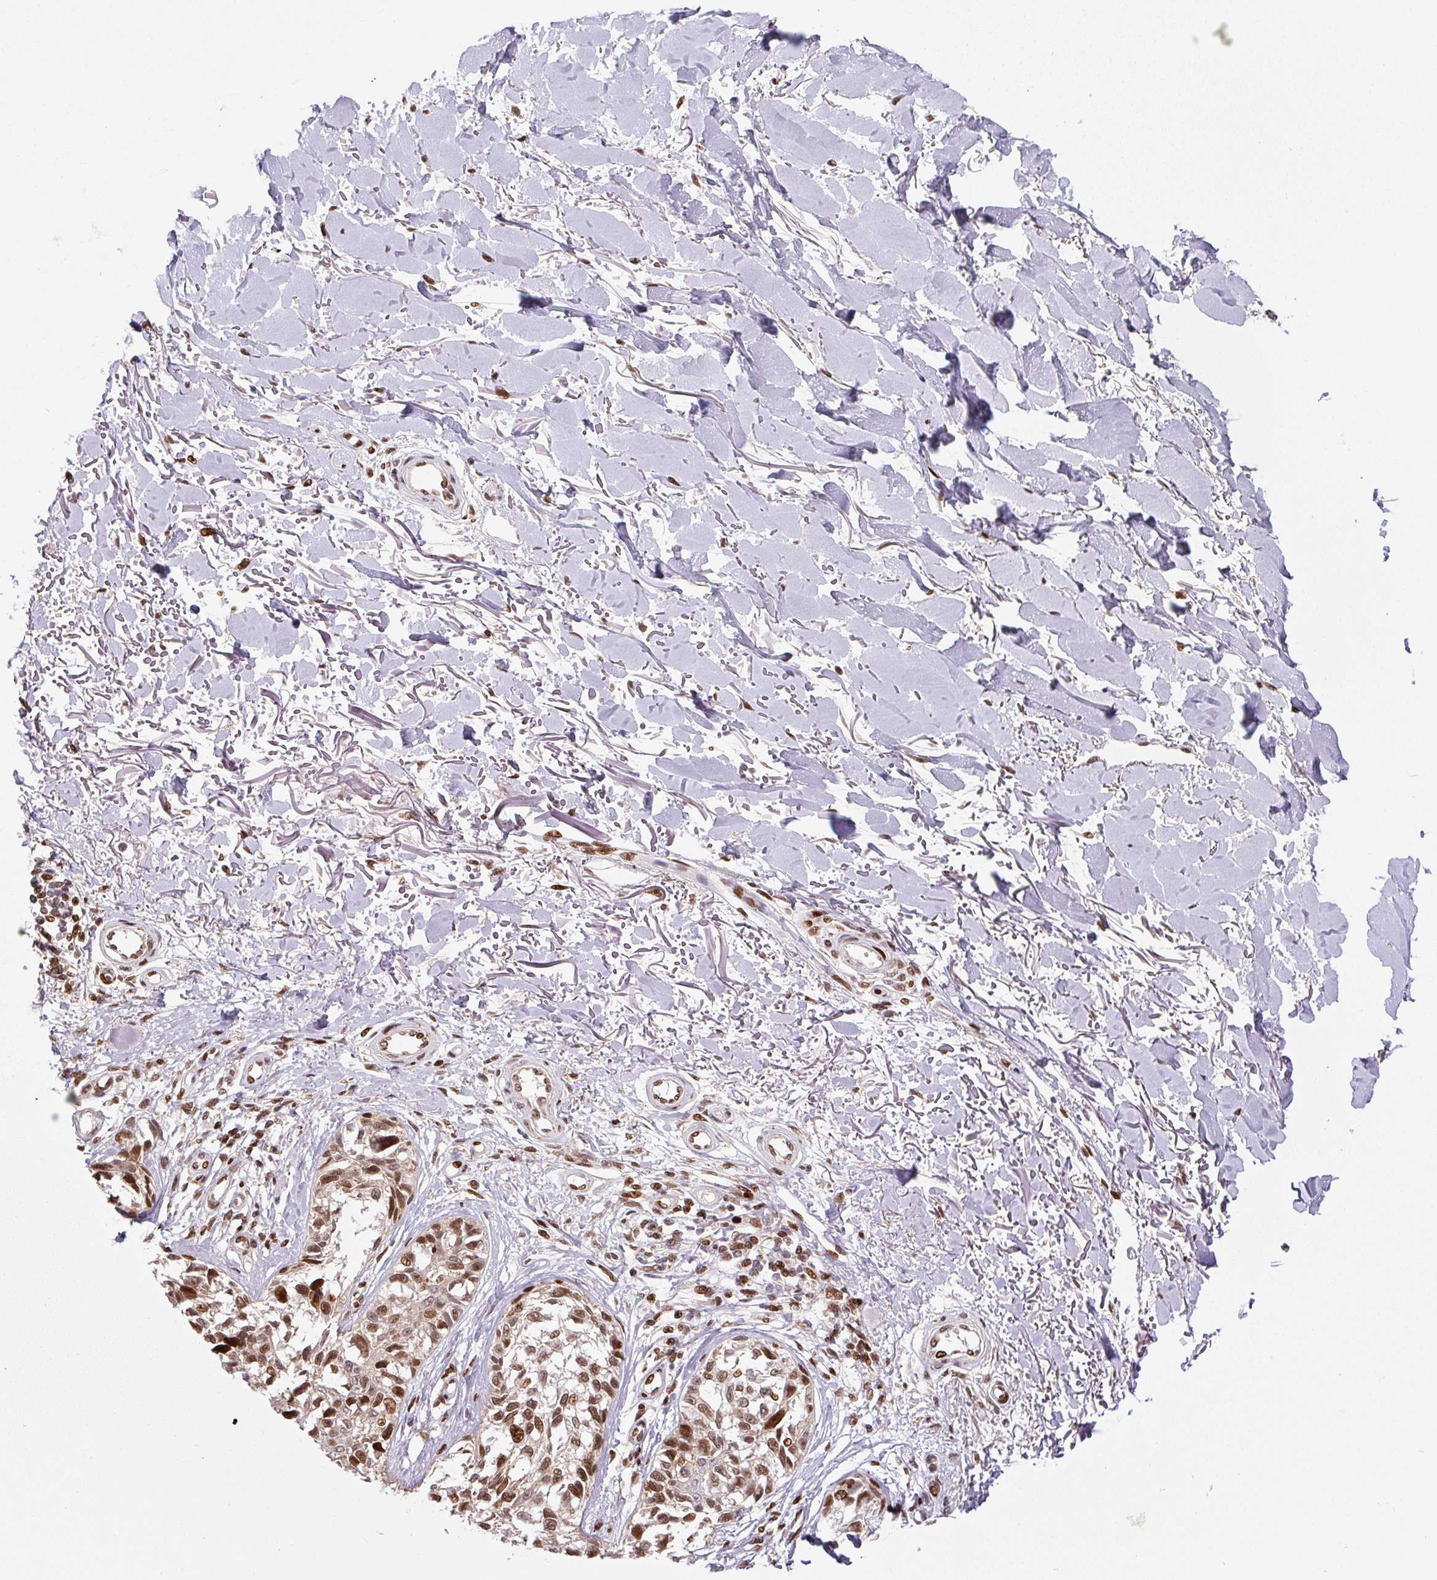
{"staining": {"intensity": "moderate", "quantity": ">75%", "location": "nuclear"}, "tissue": "melanoma", "cell_type": "Tumor cells", "image_type": "cancer", "snomed": [{"axis": "morphology", "description": "Malignant melanoma, NOS"}, {"axis": "topography", "description": "Skin"}], "caption": "A brown stain shows moderate nuclear positivity of a protein in melanoma tumor cells. (DAB IHC with brightfield microscopy, high magnification).", "gene": "PYDC2", "patient": {"sex": "male", "age": 73}}